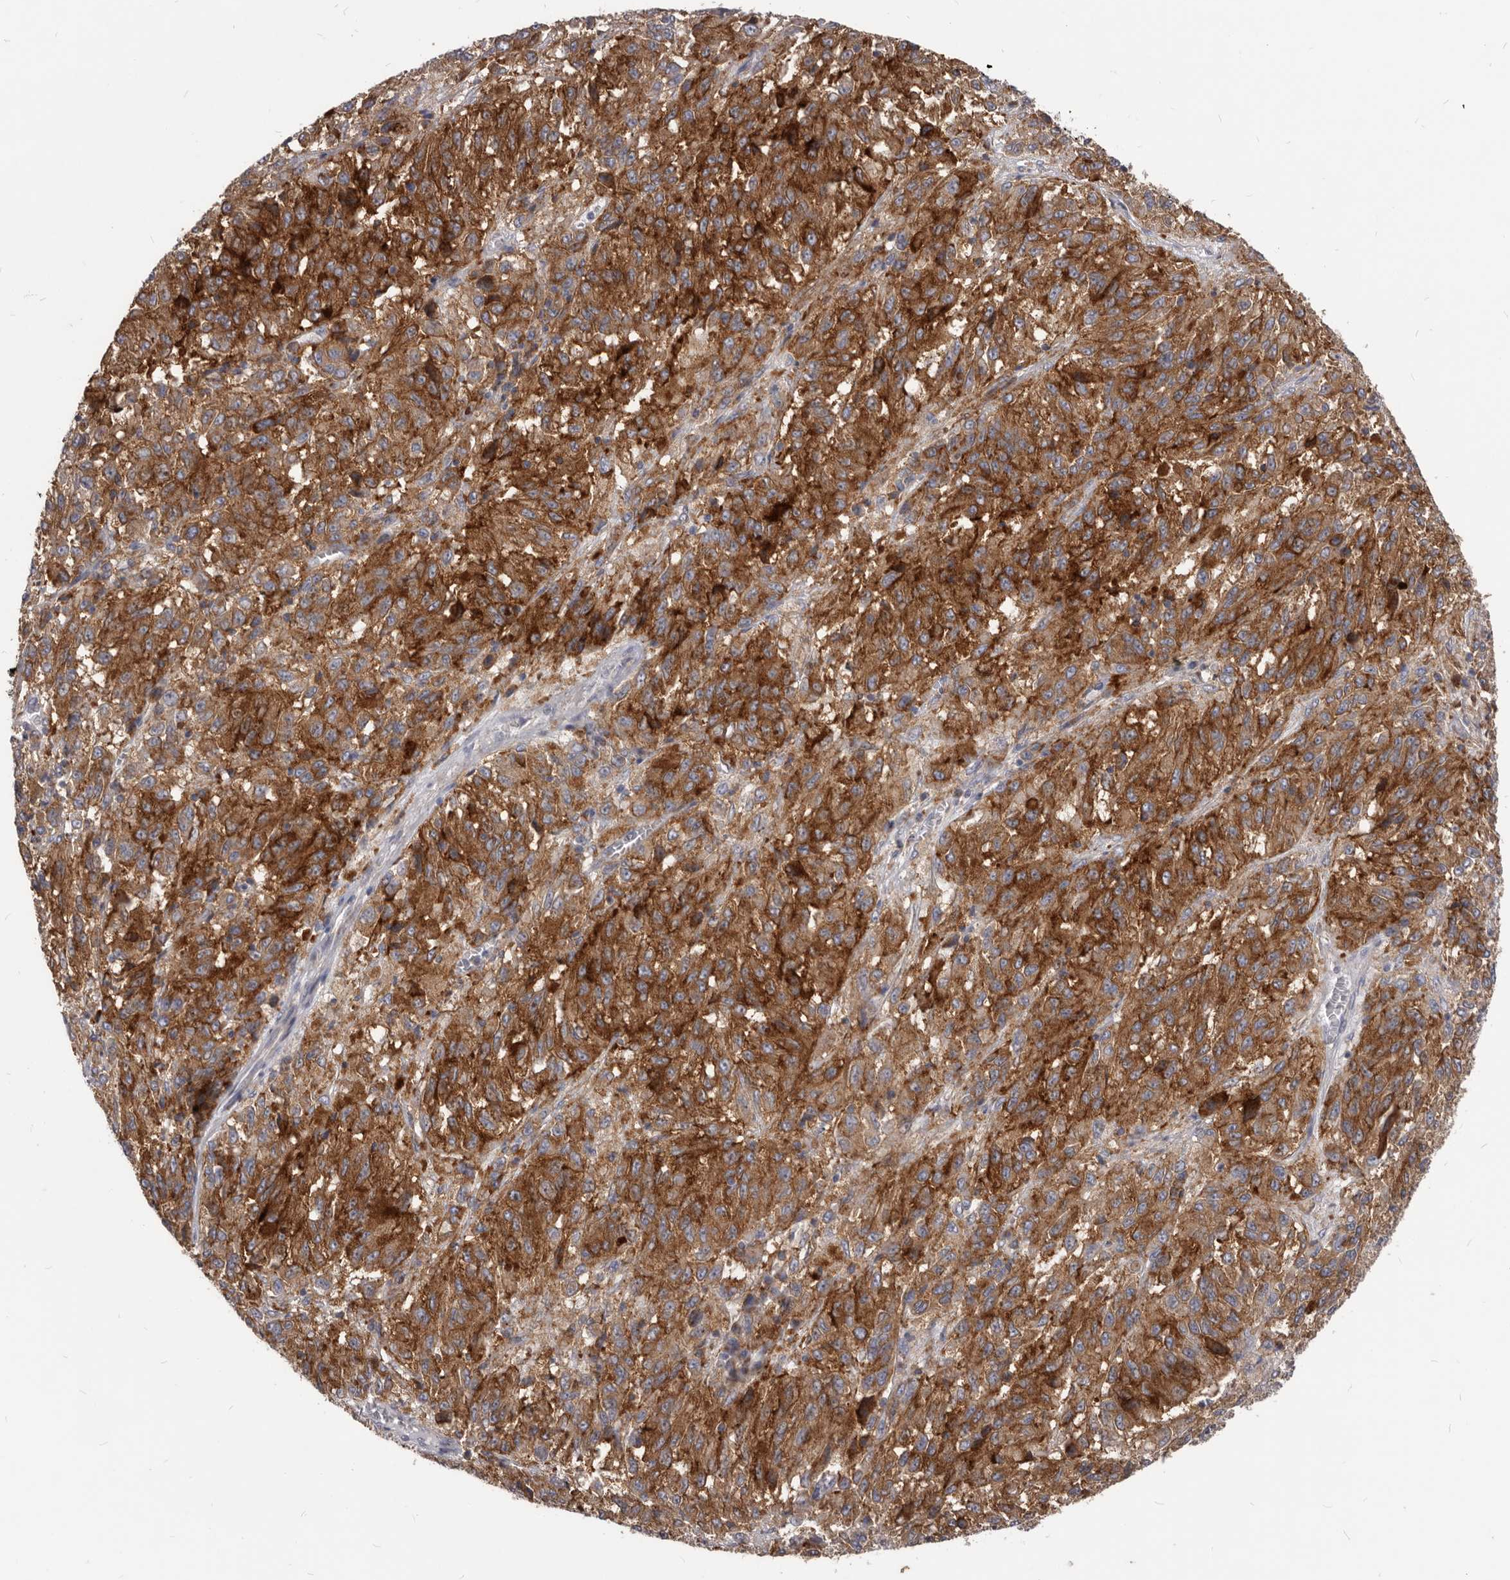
{"staining": {"intensity": "strong", "quantity": ">75%", "location": "cytoplasmic/membranous"}, "tissue": "melanoma", "cell_type": "Tumor cells", "image_type": "cancer", "snomed": [{"axis": "morphology", "description": "Malignant melanoma, Metastatic site"}, {"axis": "topography", "description": "Lung"}], "caption": "Malignant melanoma (metastatic site) was stained to show a protein in brown. There is high levels of strong cytoplasmic/membranous expression in approximately >75% of tumor cells.", "gene": "PI4K2A", "patient": {"sex": "male", "age": 64}}